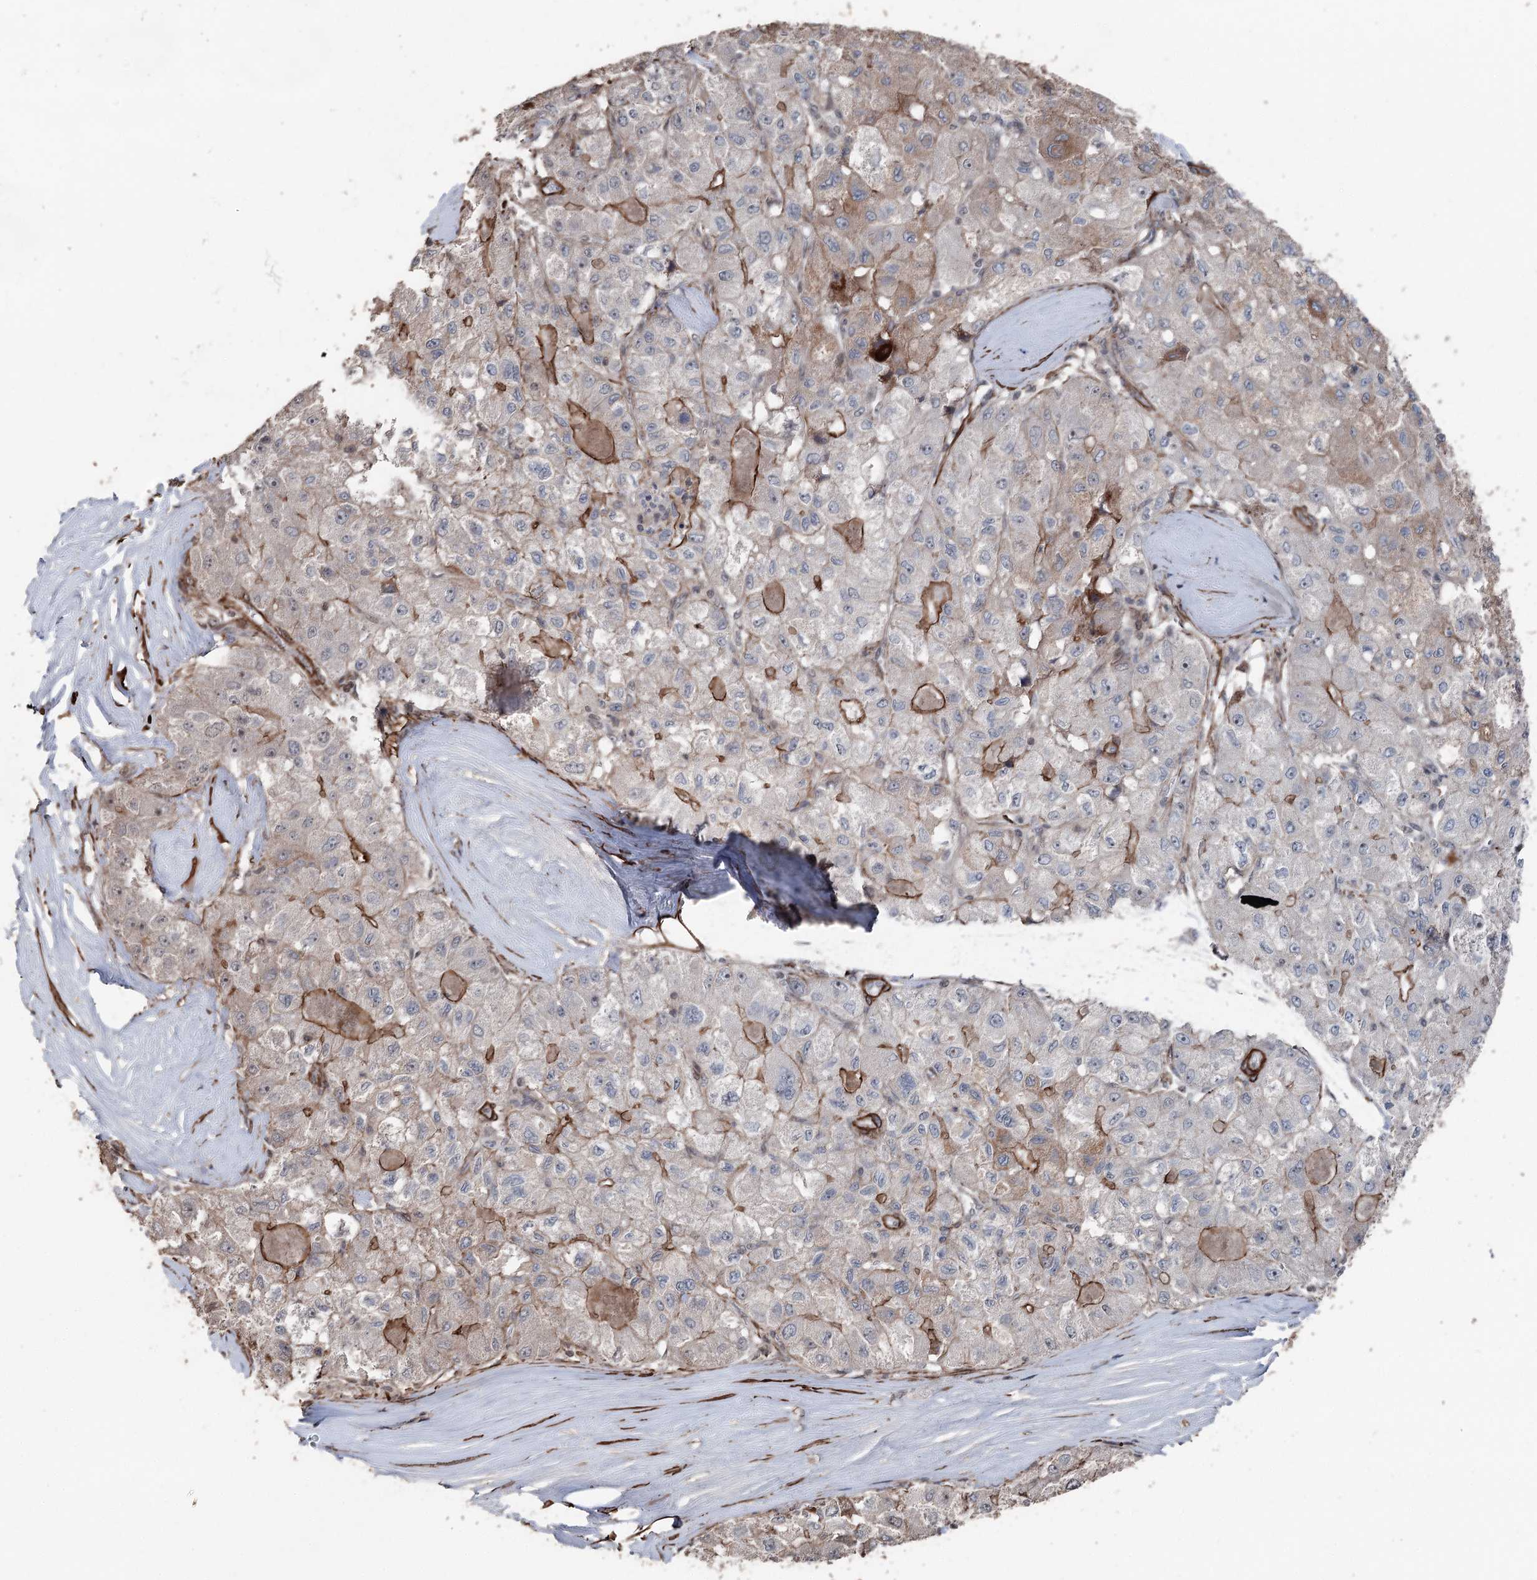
{"staining": {"intensity": "moderate", "quantity": "<25%", "location": "cytoplasmic/membranous"}, "tissue": "liver cancer", "cell_type": "Tumor cells", "image_type": "cancer", "snomed": [{"axis": "morphology", "description": "Carcinoma, Hepatocellular, NOS"}, {"axis": "topography", "description": "Liver"}], "caption": "Immunohistochemistry image of neoplastic tissue: human liver cancer stained using immunohistochemistry displays low levels of moderate protein expression localized specifically in the cytoplasmic/membranous of tumor cells, appearing as a cytoplasmic/membranous brown color.", "gene": "CCDC82", "patient": {"sex": "male", "age": 80}}